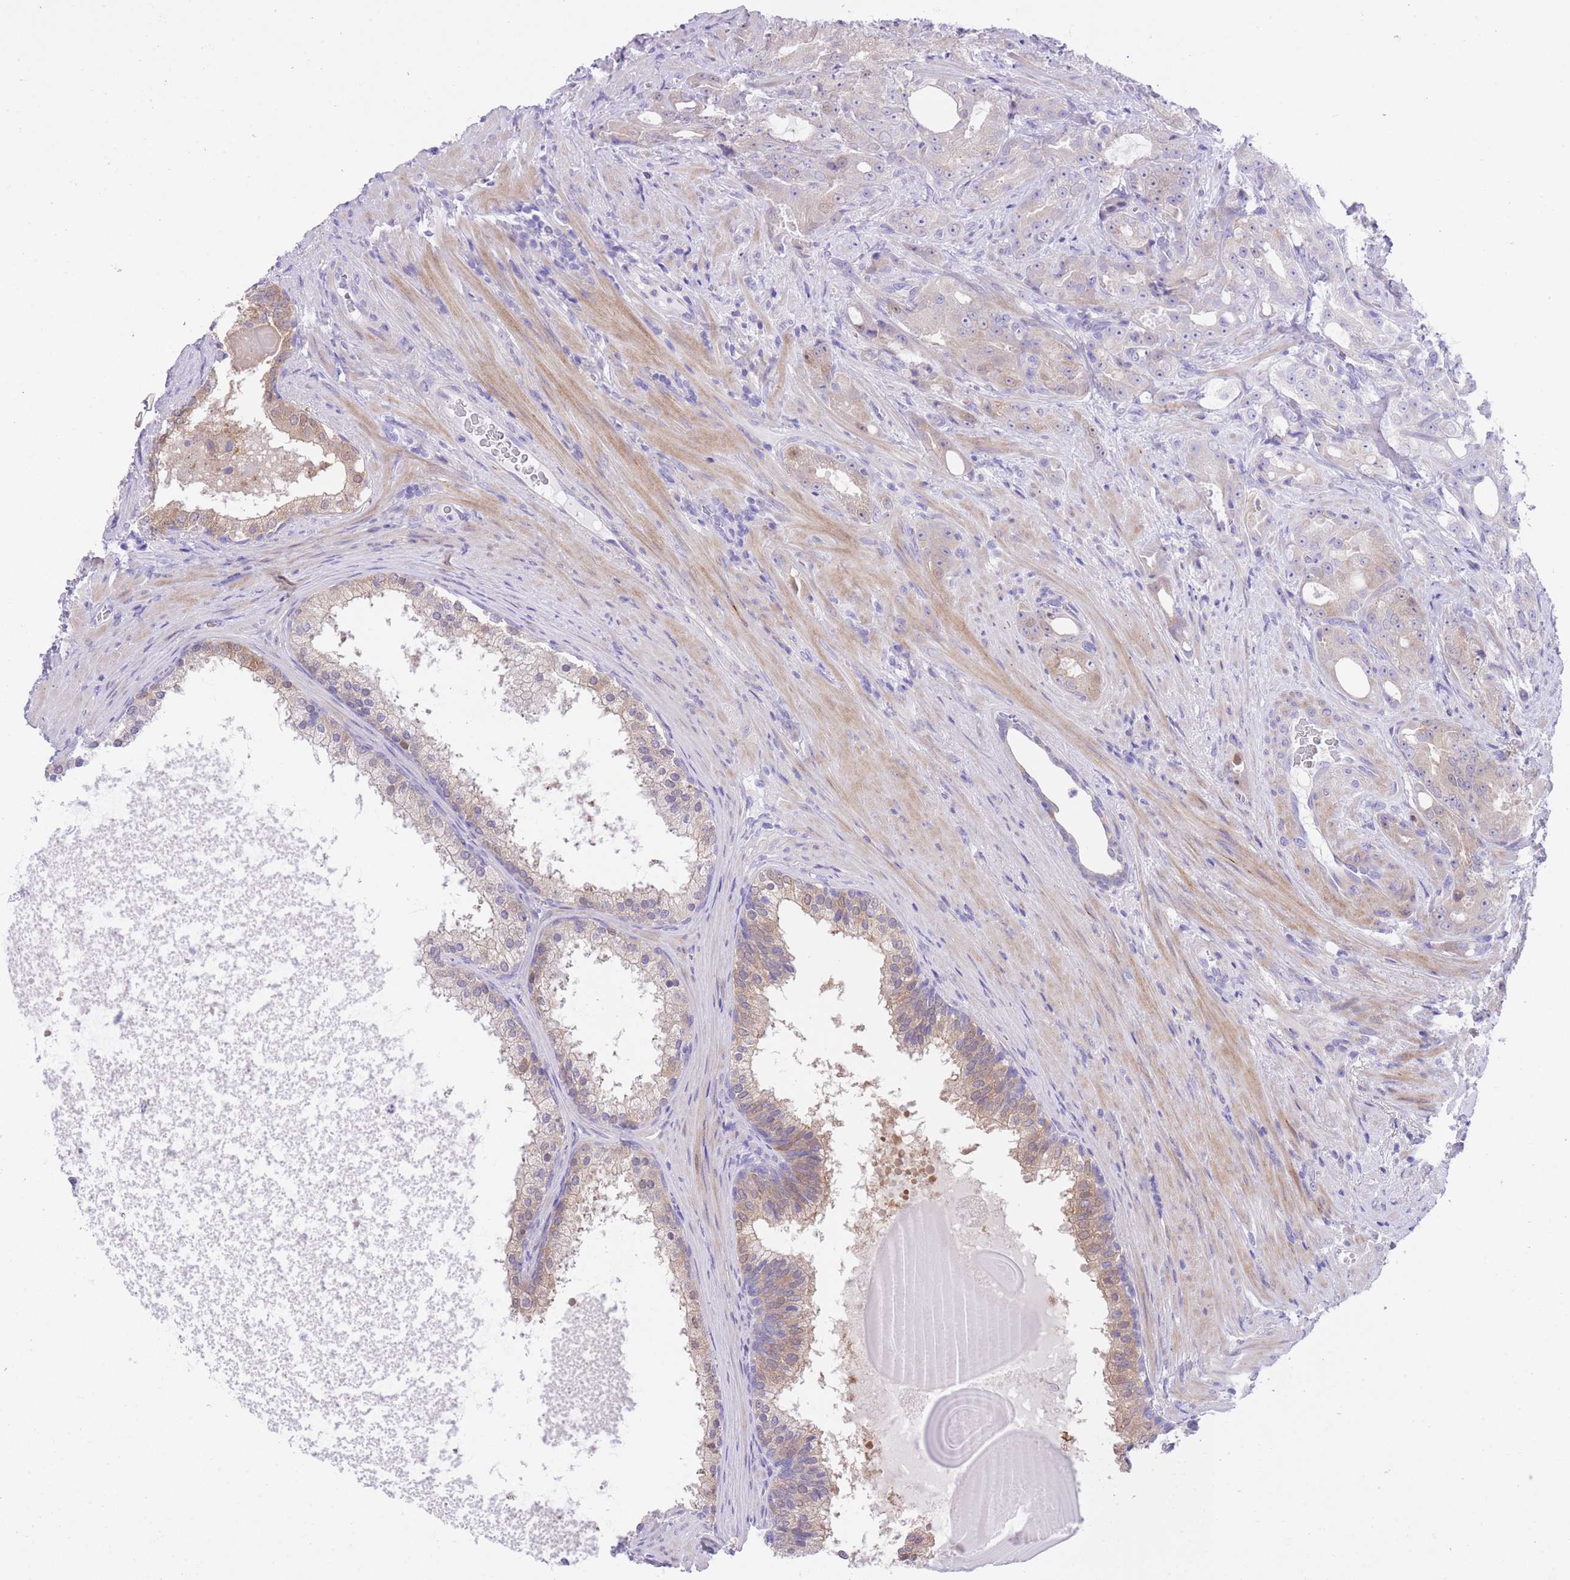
{"staining": {"intensity": "moderate", "quantity": "<25%", "location": "nuclear"}, "tissue": "prostate cancer", "cell_type": "Tumor cells", "image_type": "cancer", "snomed": [{"axis": "morphology", "description": "Adenocarcinoma, High grade"}, {"axis": "topography", "description": "Prostate"}], "caption": "This image displays immunohistochemistry (IHC) staining of high-grade adenocarcinoma (prostate), with low moderate nuclear expression in about <25% of tumor cells.", "gene": "QTRT1", "patient": {"sex": "male", "age": 69}}